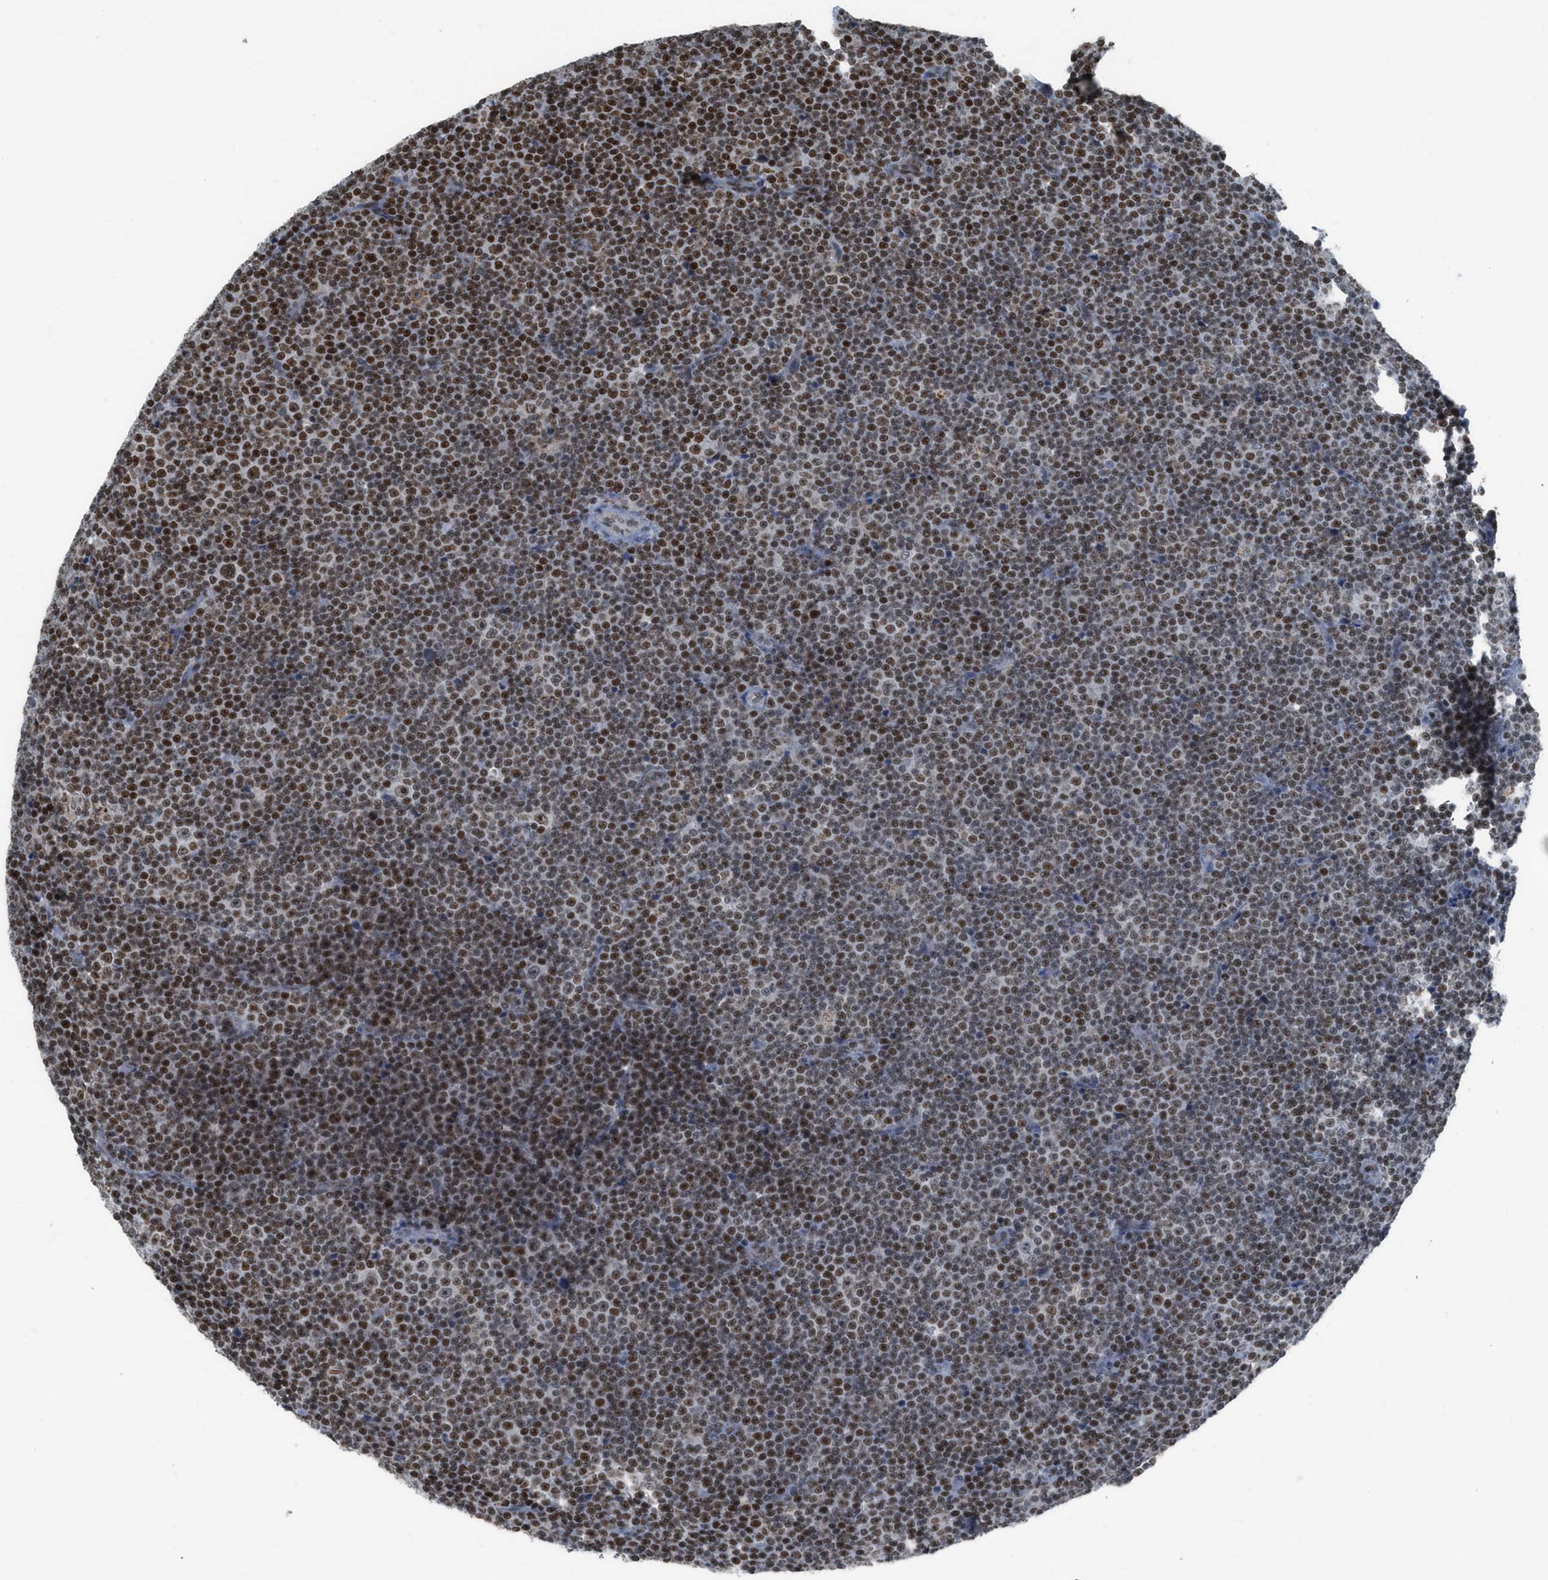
{"staining": {"intensity": "strong", "quantity": ">75%", "location": "nuclear"}, "tissue": "lymphoma", "cell_type": "Tumor cells", "image_type": "cancer", "snomed": [{"axis": "morphology", "description": "Malignant lymphoma, non-Hodgkin's type, Low grade"}, {"axis": "topography", "description": "Lymph node"}], "caption": "Immunohistochemical staining of human low-grade malignant lymphoma, non-Hodgkin's type shows high levels of strong nuclear protein staining in about >75% of tumor cells. (DAB = brown stain, brightfield microscopy at high magnification).", "gene": "RAD51B", "patient": {"sex": "female", "age": 67}}